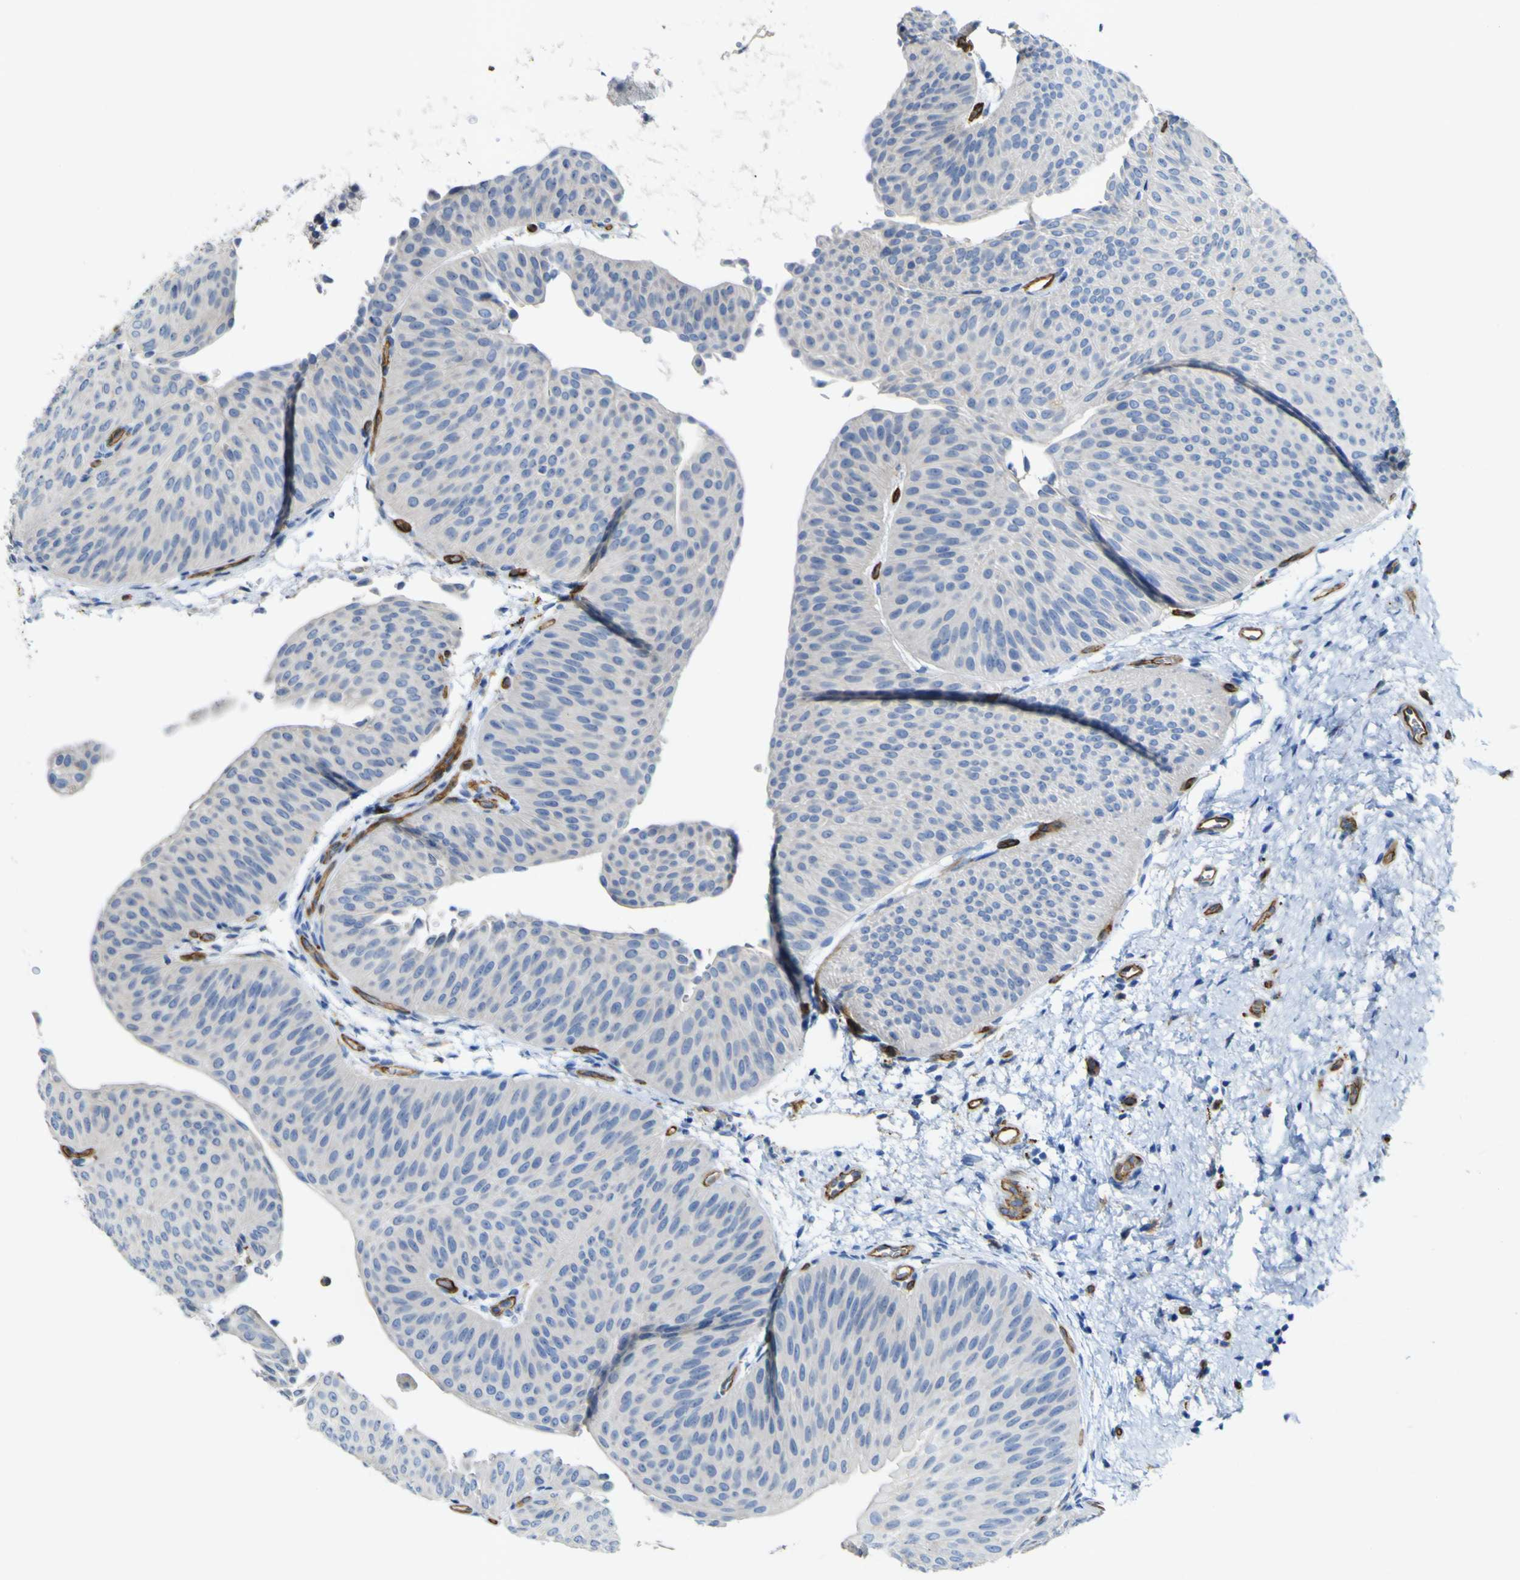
{"staining": {"intensity": "negative", "quantity": "none", "location": "none"}, "tissue": "urothelial cancer", "cell_type": "Tumor cells", "image_type": "cancer", "snomed": [{"axis": "morphology", "description": "Urothelial carcinoma, Low grade"}, {"axis": "topography", "description": "Urinary bladder"}], "caption": "Tumor cells show no significant protein staining in urothelial cancer.", "gene": "CD93", "patient": {"sex": "female", "age": 60}}